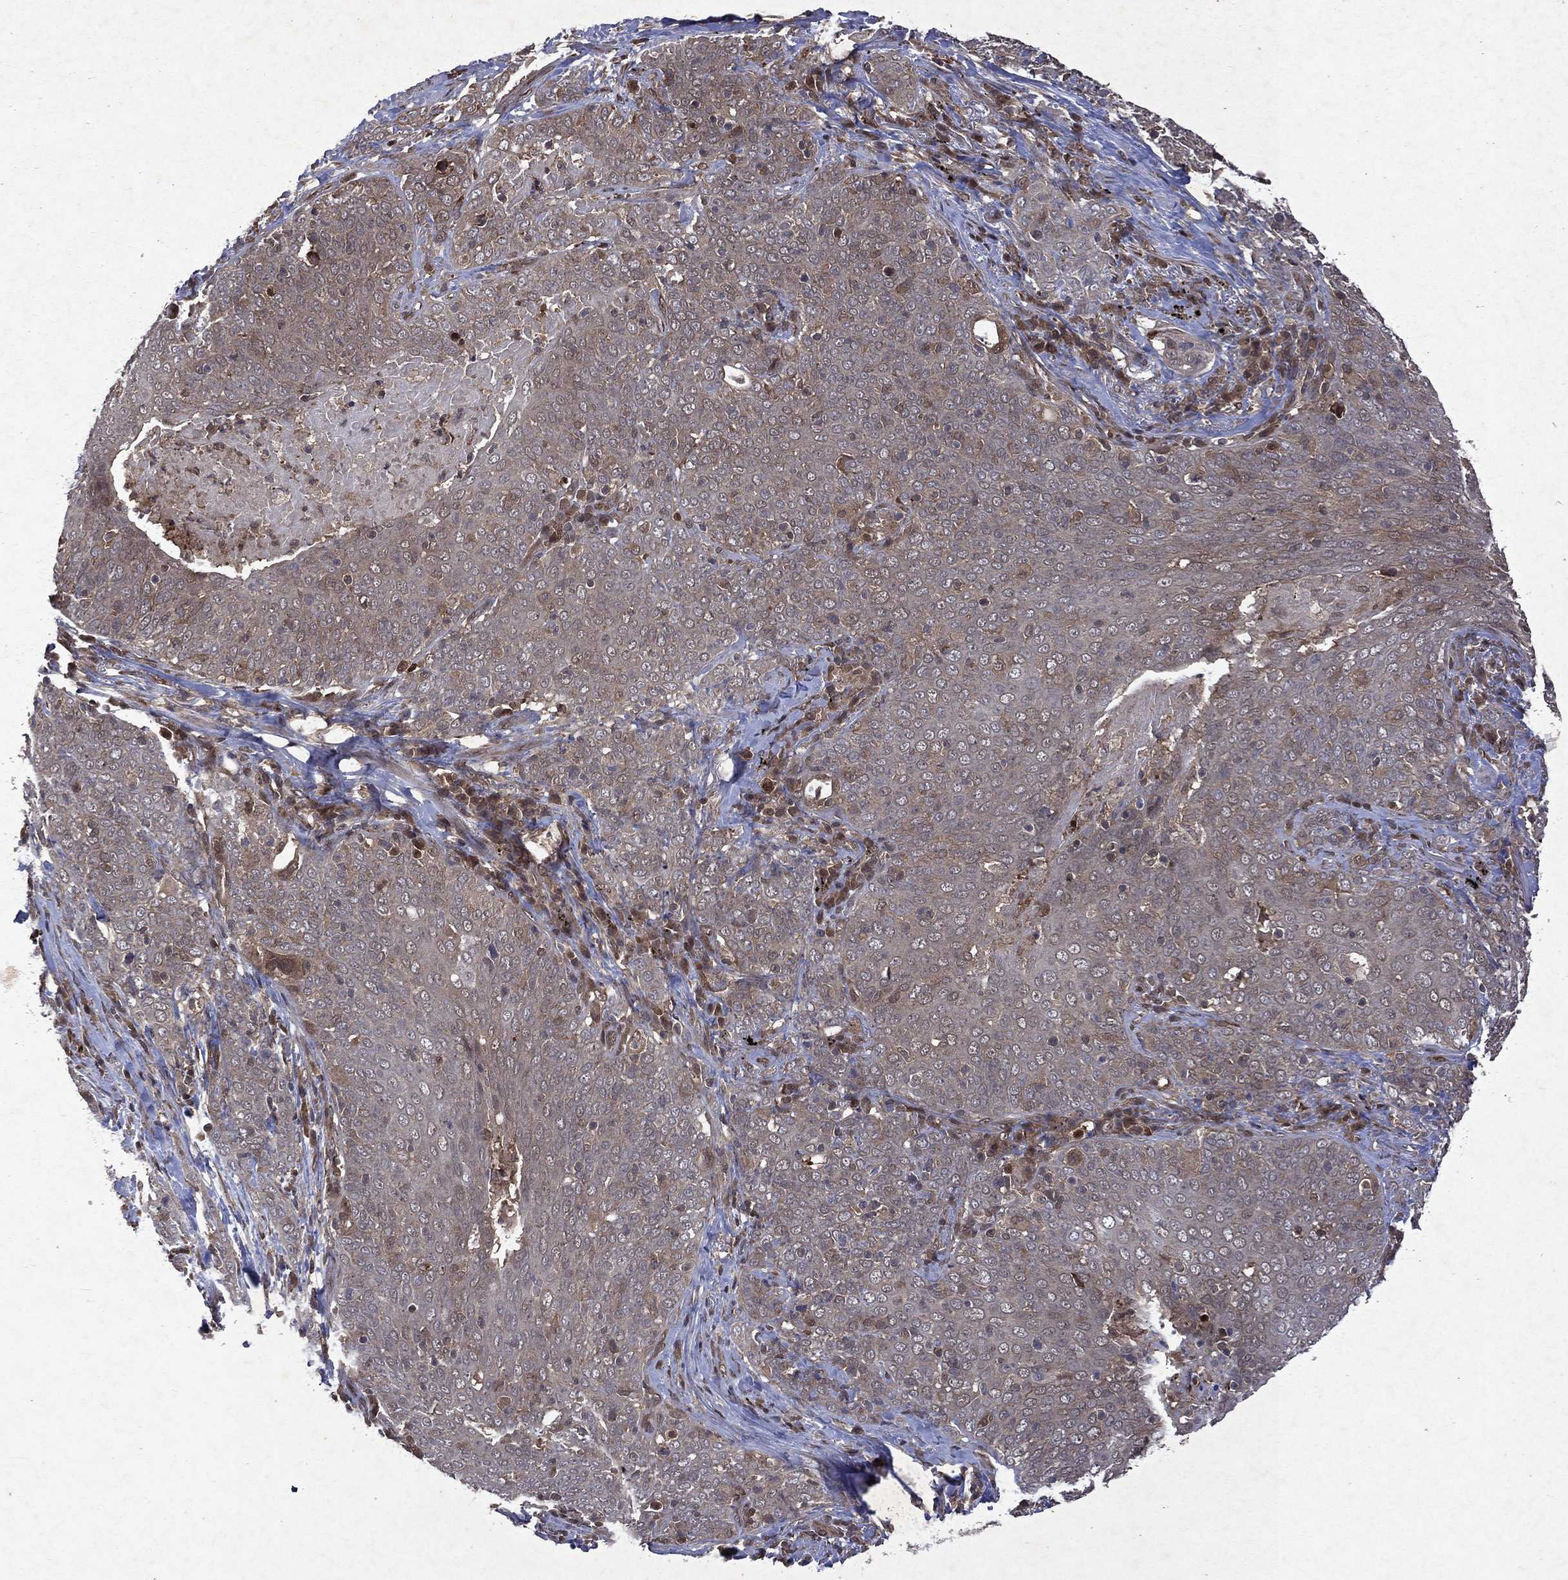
{"staining": {"intensity": "negative", "quantity": "none", "location": "none"}, "tissue": "lung cancer", "cell_type": "Tumor cells", "image_type": "cancer", "snomed": [{"axis": "morphology", "description": "Squamous cell carcinoma, NOS"}, {"axis": "topography", "description": "Lung"}], "caption": "Immunohistochemistry (IHC) of squamous cell carcinoma (lung) shows no staining in tumor cells.", "gene": "MTAP", "patient": {"sex": "male", "age": 82}}